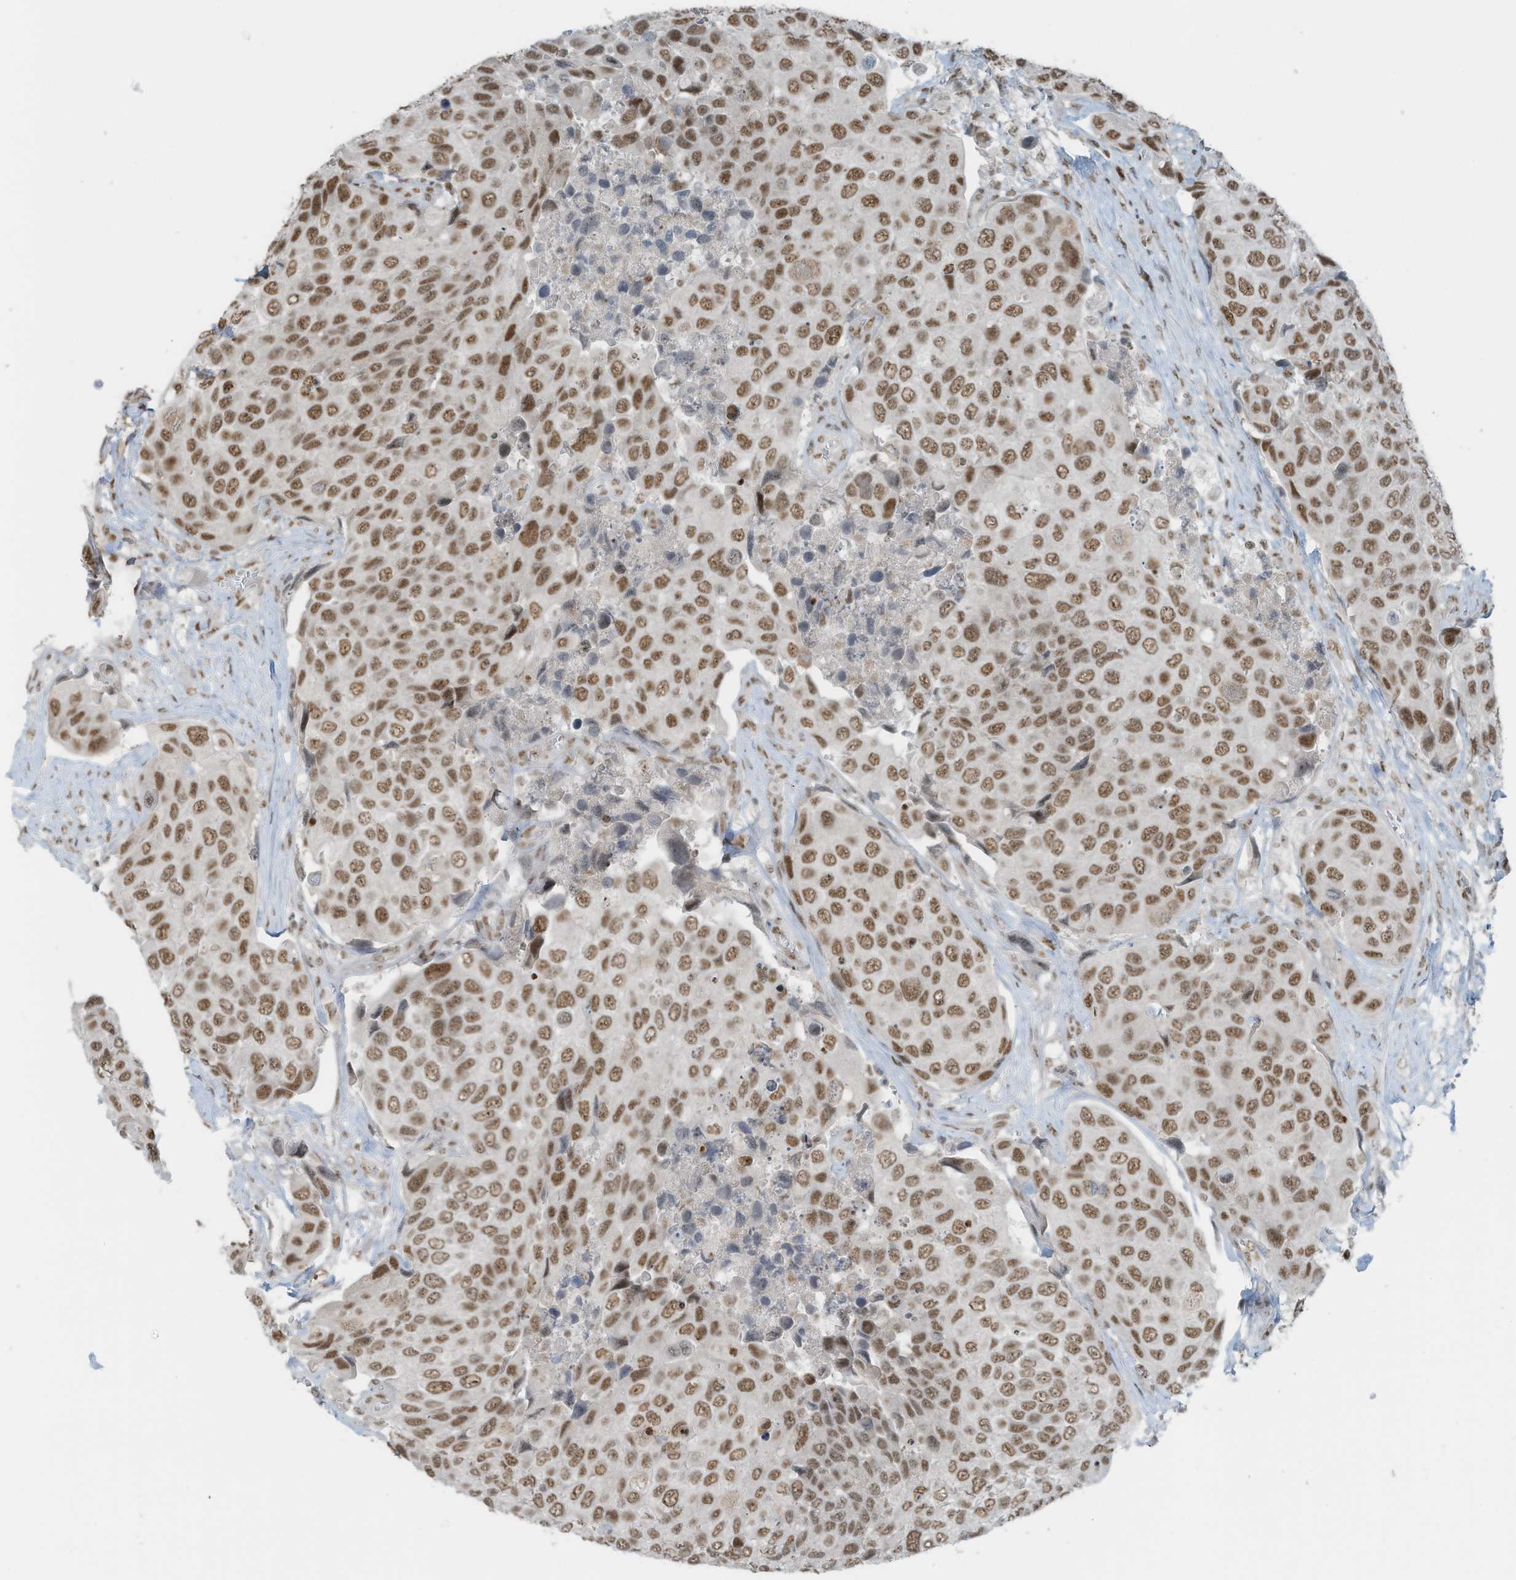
{"staining": {"intensity": "moderate", "quantity": ">75%", "location": "nuclear"}, "tissue": "urothelial cancer", "cell_type": "Tumor cells", "image_type": "cancer", "snomed": [{"axis": "morphology", "description": "Urothelial carcinoma, High grade"}, {"axis": "topography", "description": "Urinary bladder"}], "caption": "Immunohistochemistry of human urothelial cancer reveals medium levels of moderate nuclear positivity in about >75% of tumor cells. (Stains: DAB in brown, nuclei in blue, Microscopy: brightfield microscopy at high magnification).", "gene": "WRNIP1", "patient": {"sex": "male", "age": 74}}